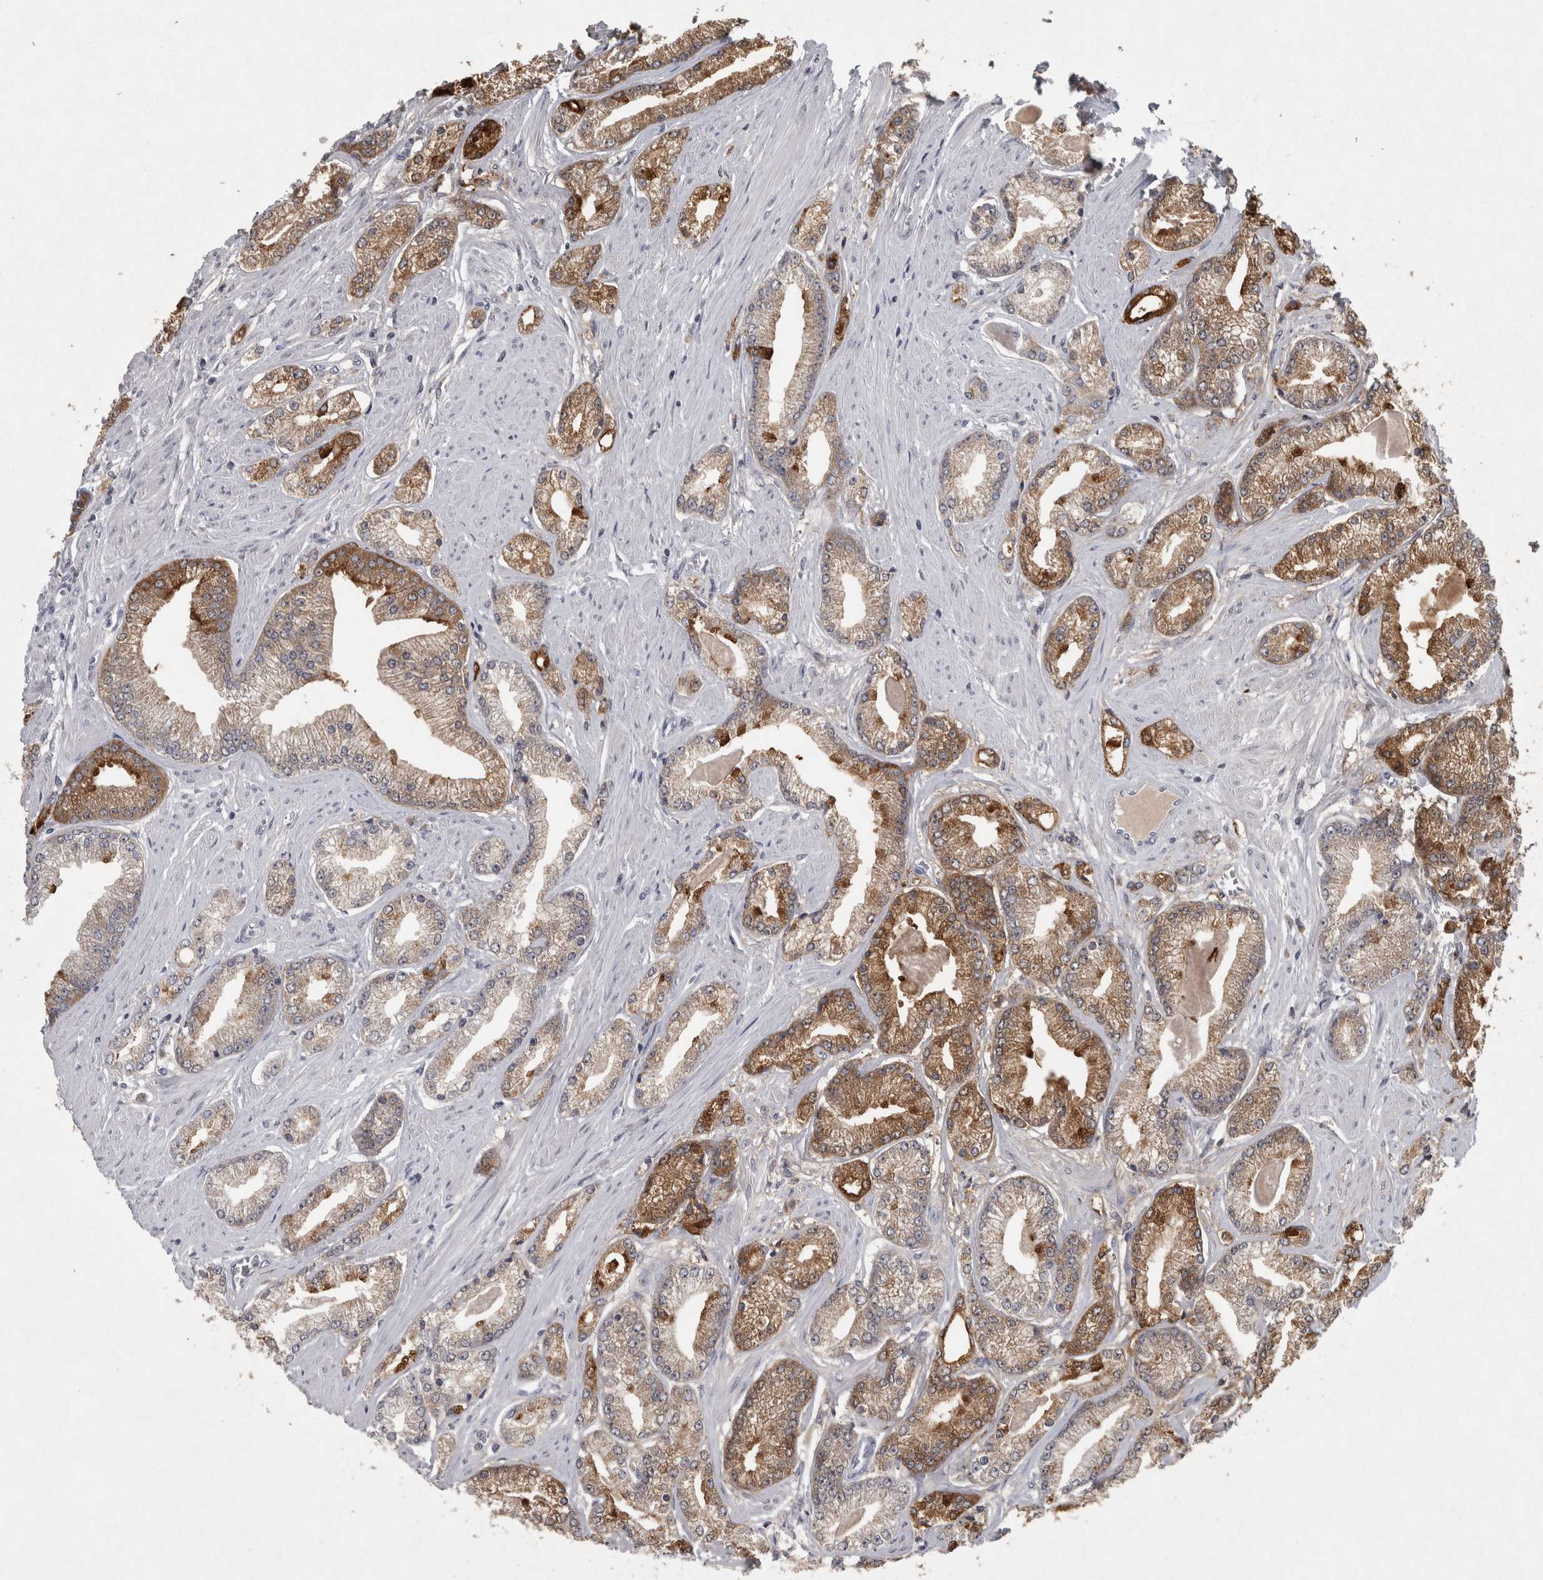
{"staining": {"intensity": "moderate", "quantity": ">75%", "location": "cytoplasmic/membranous"}, "tissue": "prostate cancer", "cell_type": "Tumor cells", "image_type": "cancer", "snomed": [{"axis": "morphology", "description": "Adenocarcinoma, Low grade"}, {"axis": "topography", "description": "Prostate"}], "caption": "Immunohistochemical staining of prostate adenocarcinoma (low-grade) demonstrates medium levels of moderate cytoplasmic/membranous positivity in about >75% of tumor cells.", "gene": "WNT7A", "patient": {"sex": "male", "age": 62}}